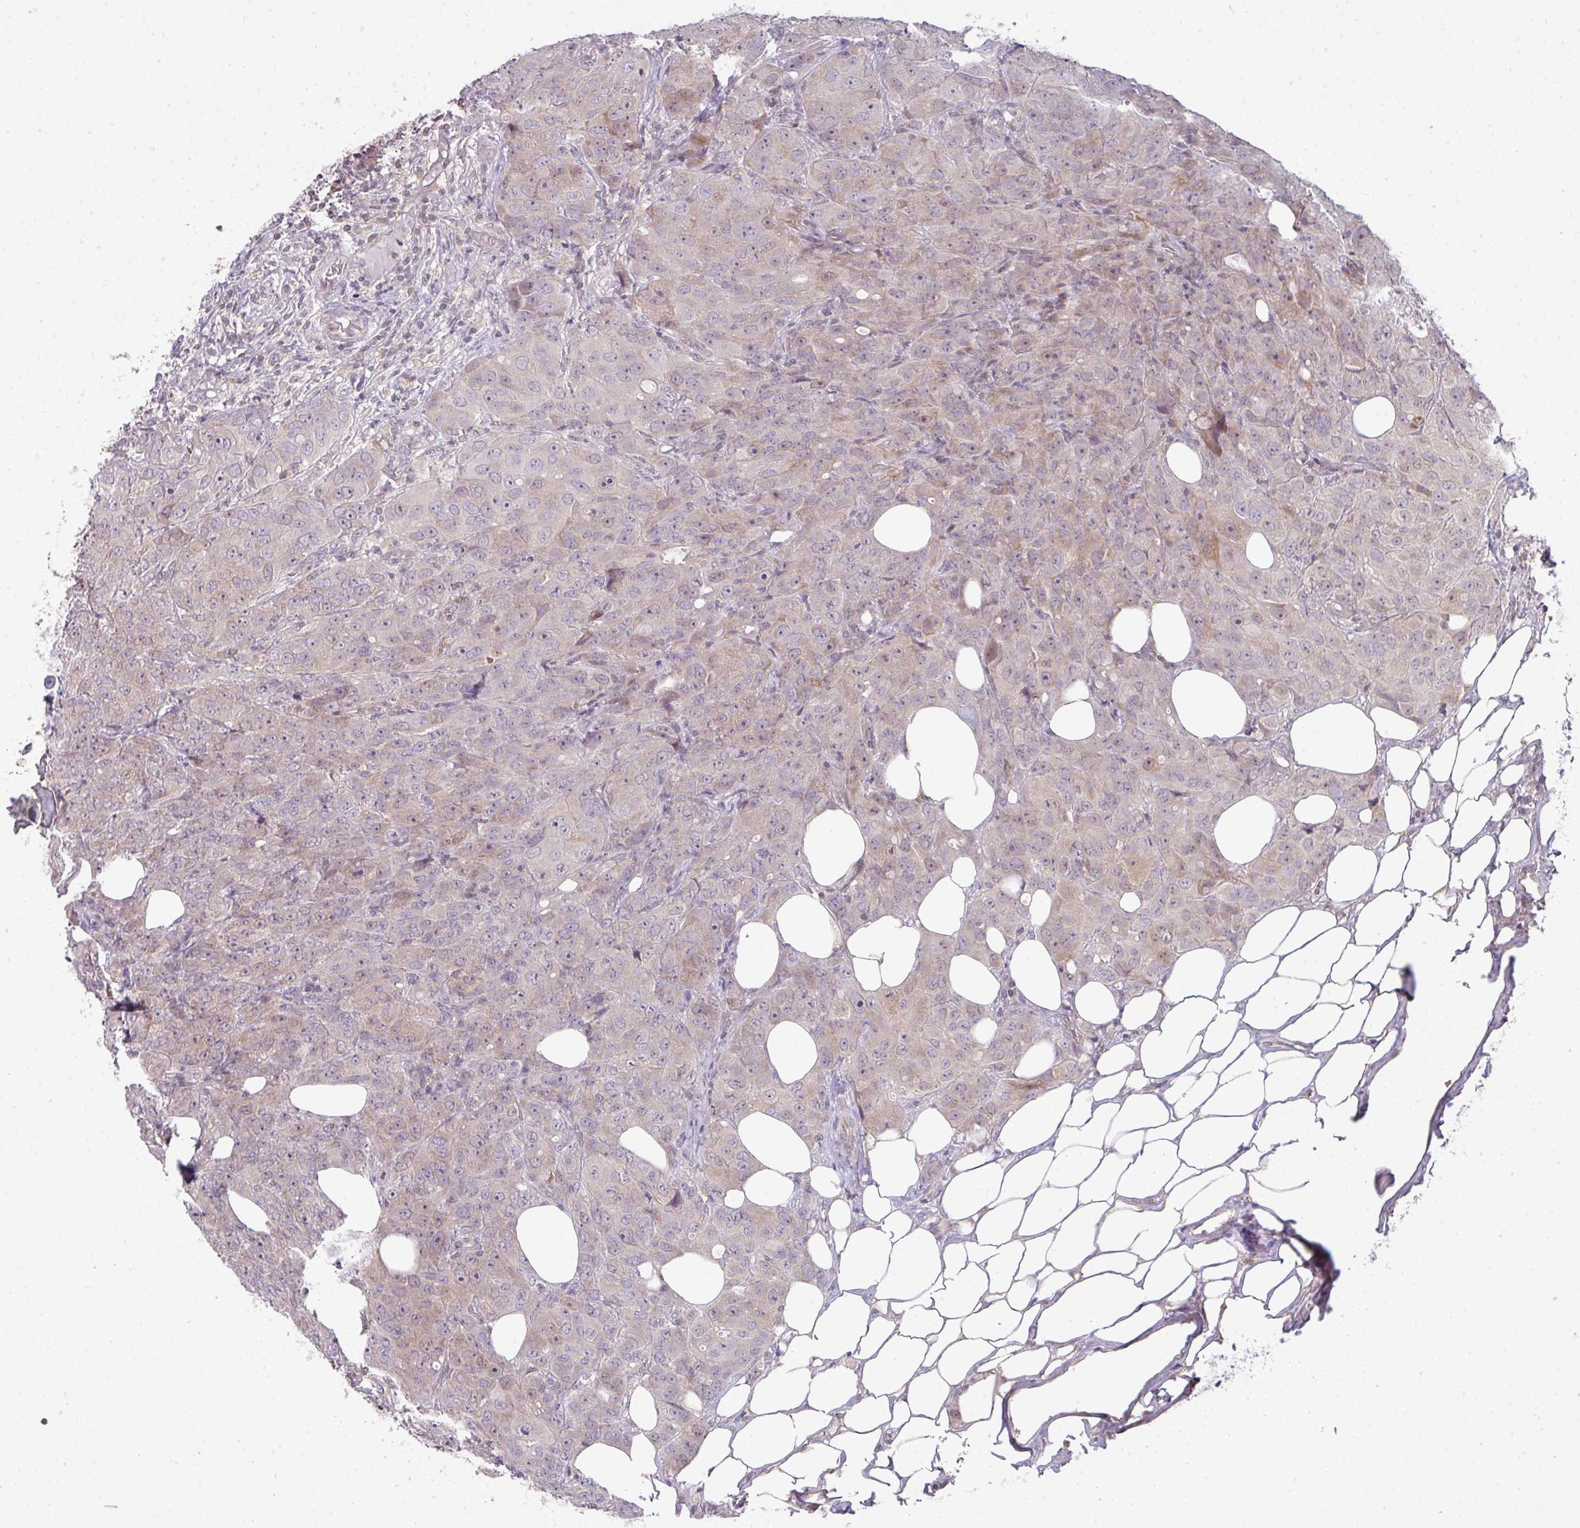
{"staining": {"intensity": "weak", "quantity": "<25%", "location": "cytoplasmic/membranous"}, "tissue": "breast cancer", "cell_type": "Tumor cells", "image_type": "cancer", "snomed": [{"axis": "morphology", "description": "Duct carcinoma"}, {"axis": "topography", "description": "Breast"}], "caption": "IHC image of human invasive ductal carcinoma (breast) stained for a protein (brown), which shows no expression in tumor cells.", "gene": "STAT5A", "patient": {"sex": "female", "age": 43}}